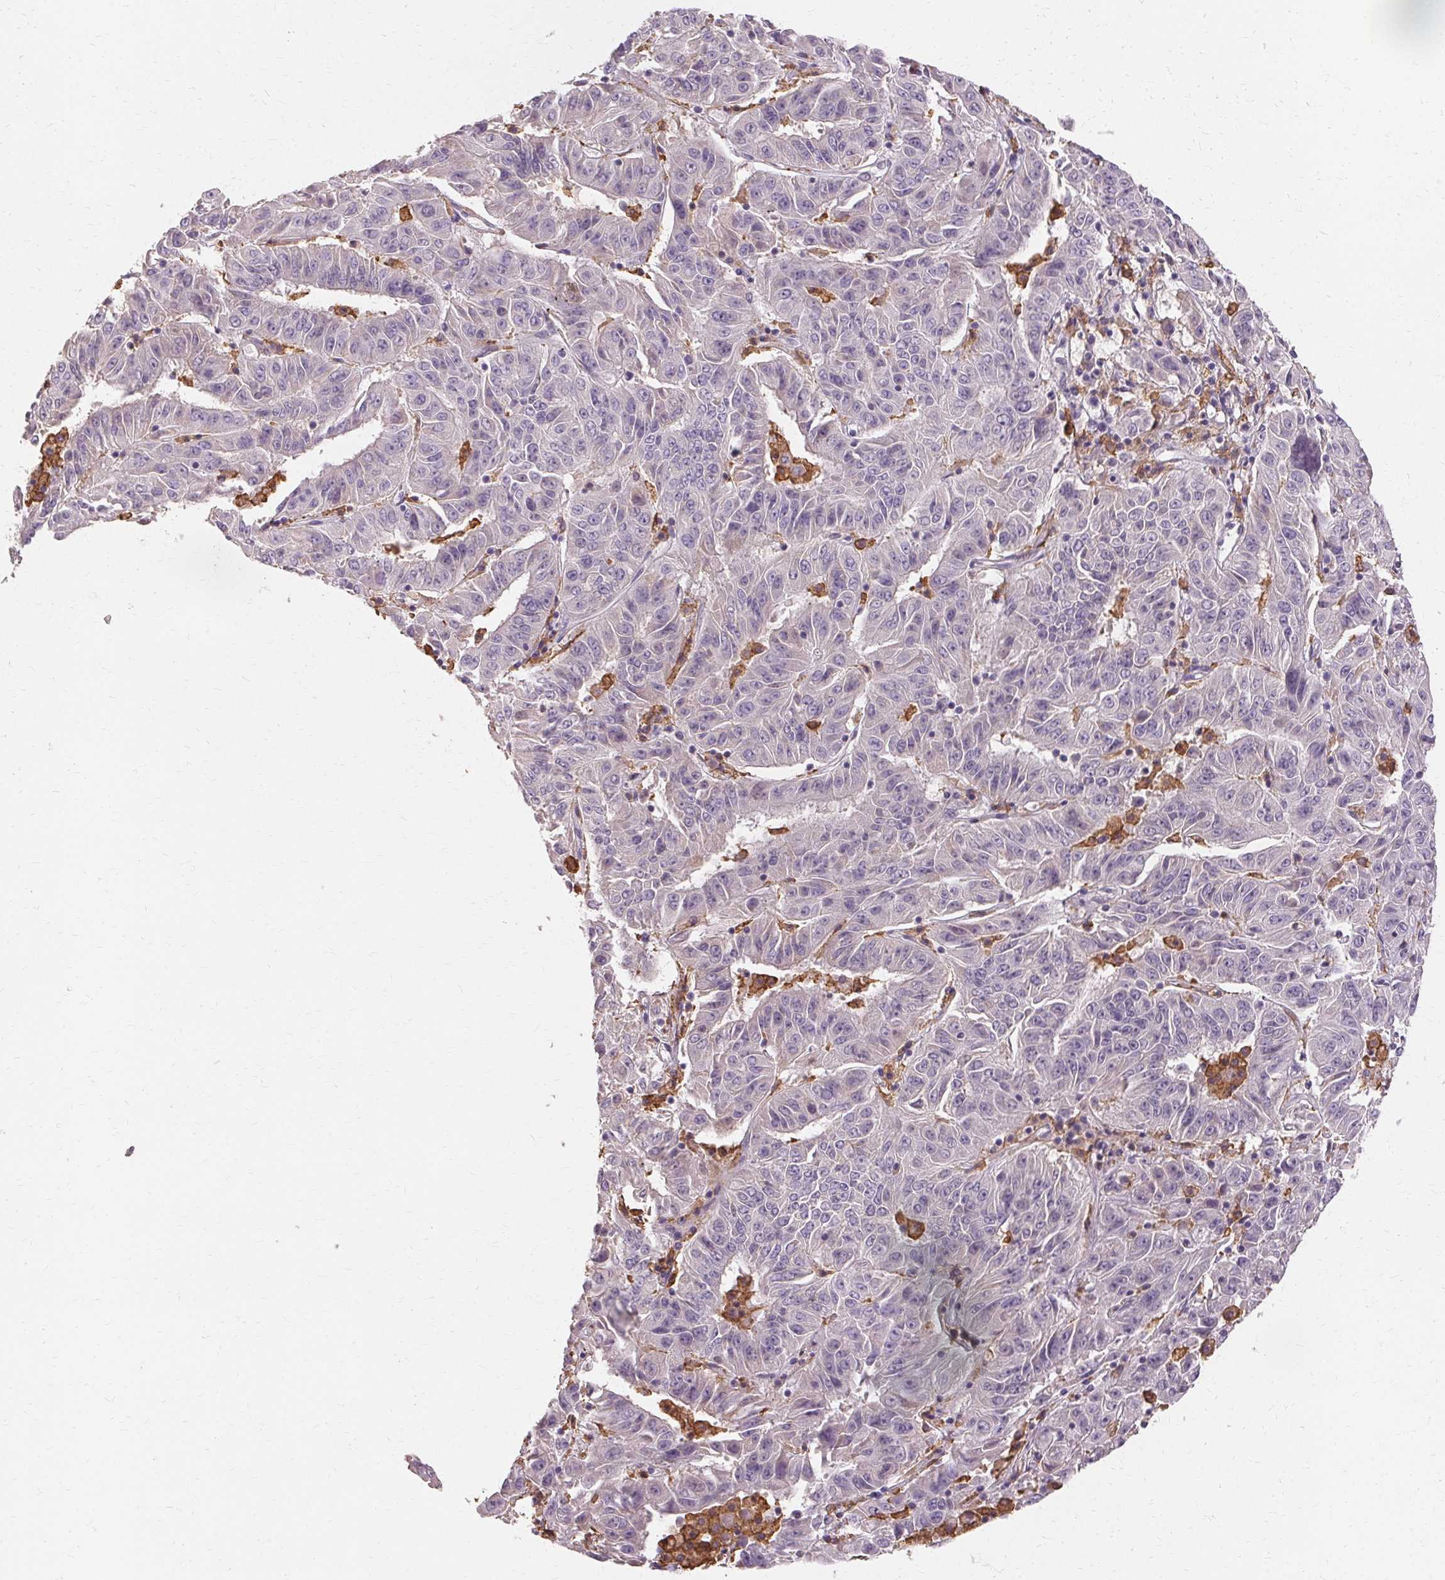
{"staining": {"intensity": "negative", "quantity": "none", "location": "none"}, "tissue": "pancreatic cancer", "cell_type": "Tumor cells", "image_type": "cancer", "snomed": [{"axis": "morphology", "description": "Adenocarcinoma, NOS"}, {"axis": "topography", "description": "Pancreas"}], "caption": "High power microscopy micrograph of an IHC photomicrograph of pancreatic cancer, revealing no significant positivity in tumor cells.", "gene": "IFNGR1", "patient": {"sex": "male", "age": 63}}